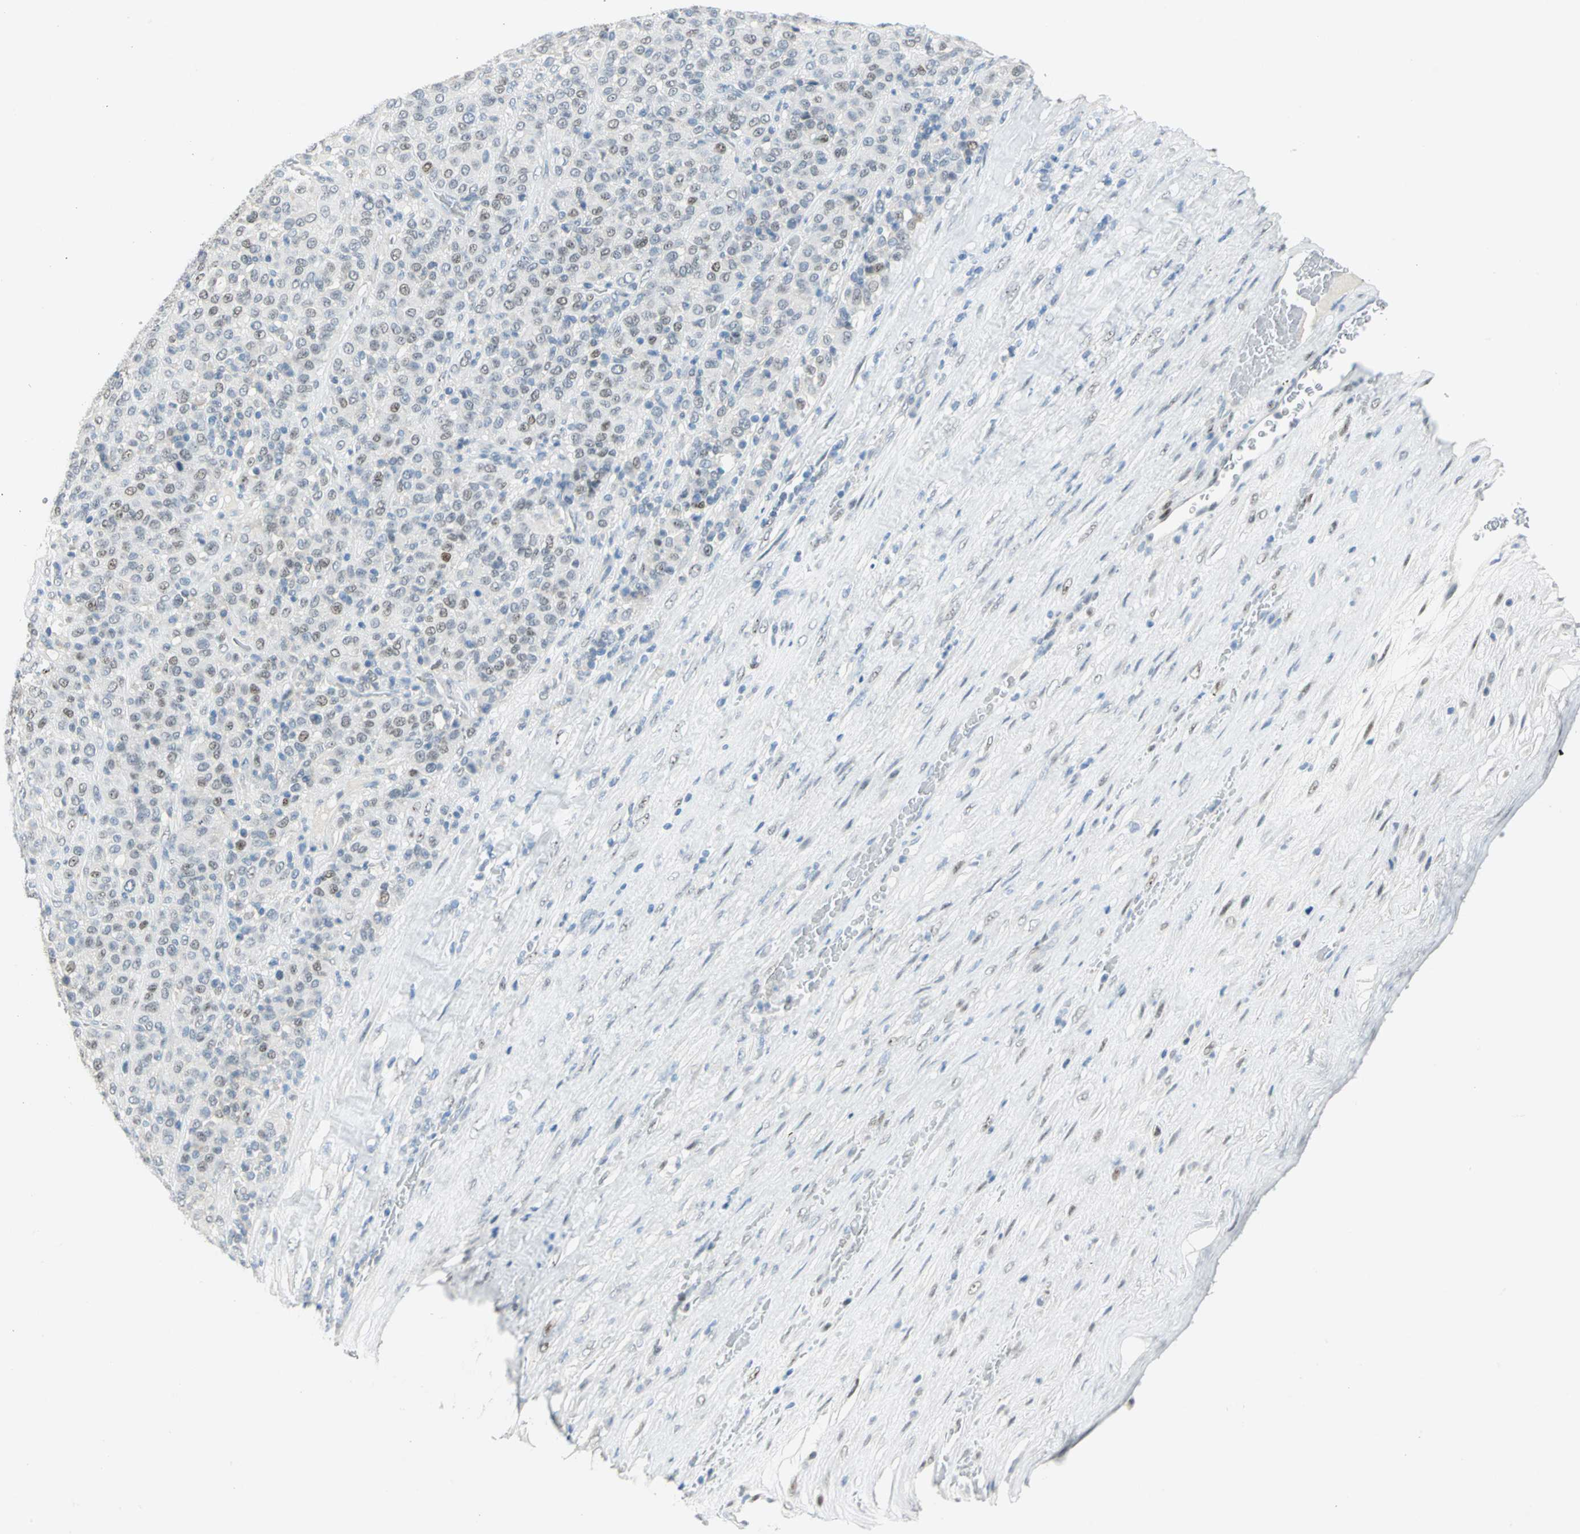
{"staining": {"intensity": "weak", "quantity": "25%-75%", "location": "nuclear"}, "tissue": "melanoma", "cell_type": "Tumor cells", "image_type": "cancer", "snomed": [{"axis": "morphology", "description": "Malignant melanoma, Metastatic site"}, {"axis": "topography", "description": "Pancreas"}], "caption": "Human melanoma stained for a protein (brown) displays weak nuclear positive expression in about 25%-75% of tumor cells.", "gene": "NAB2", "patient": {"sex": "female", "age": 30}}